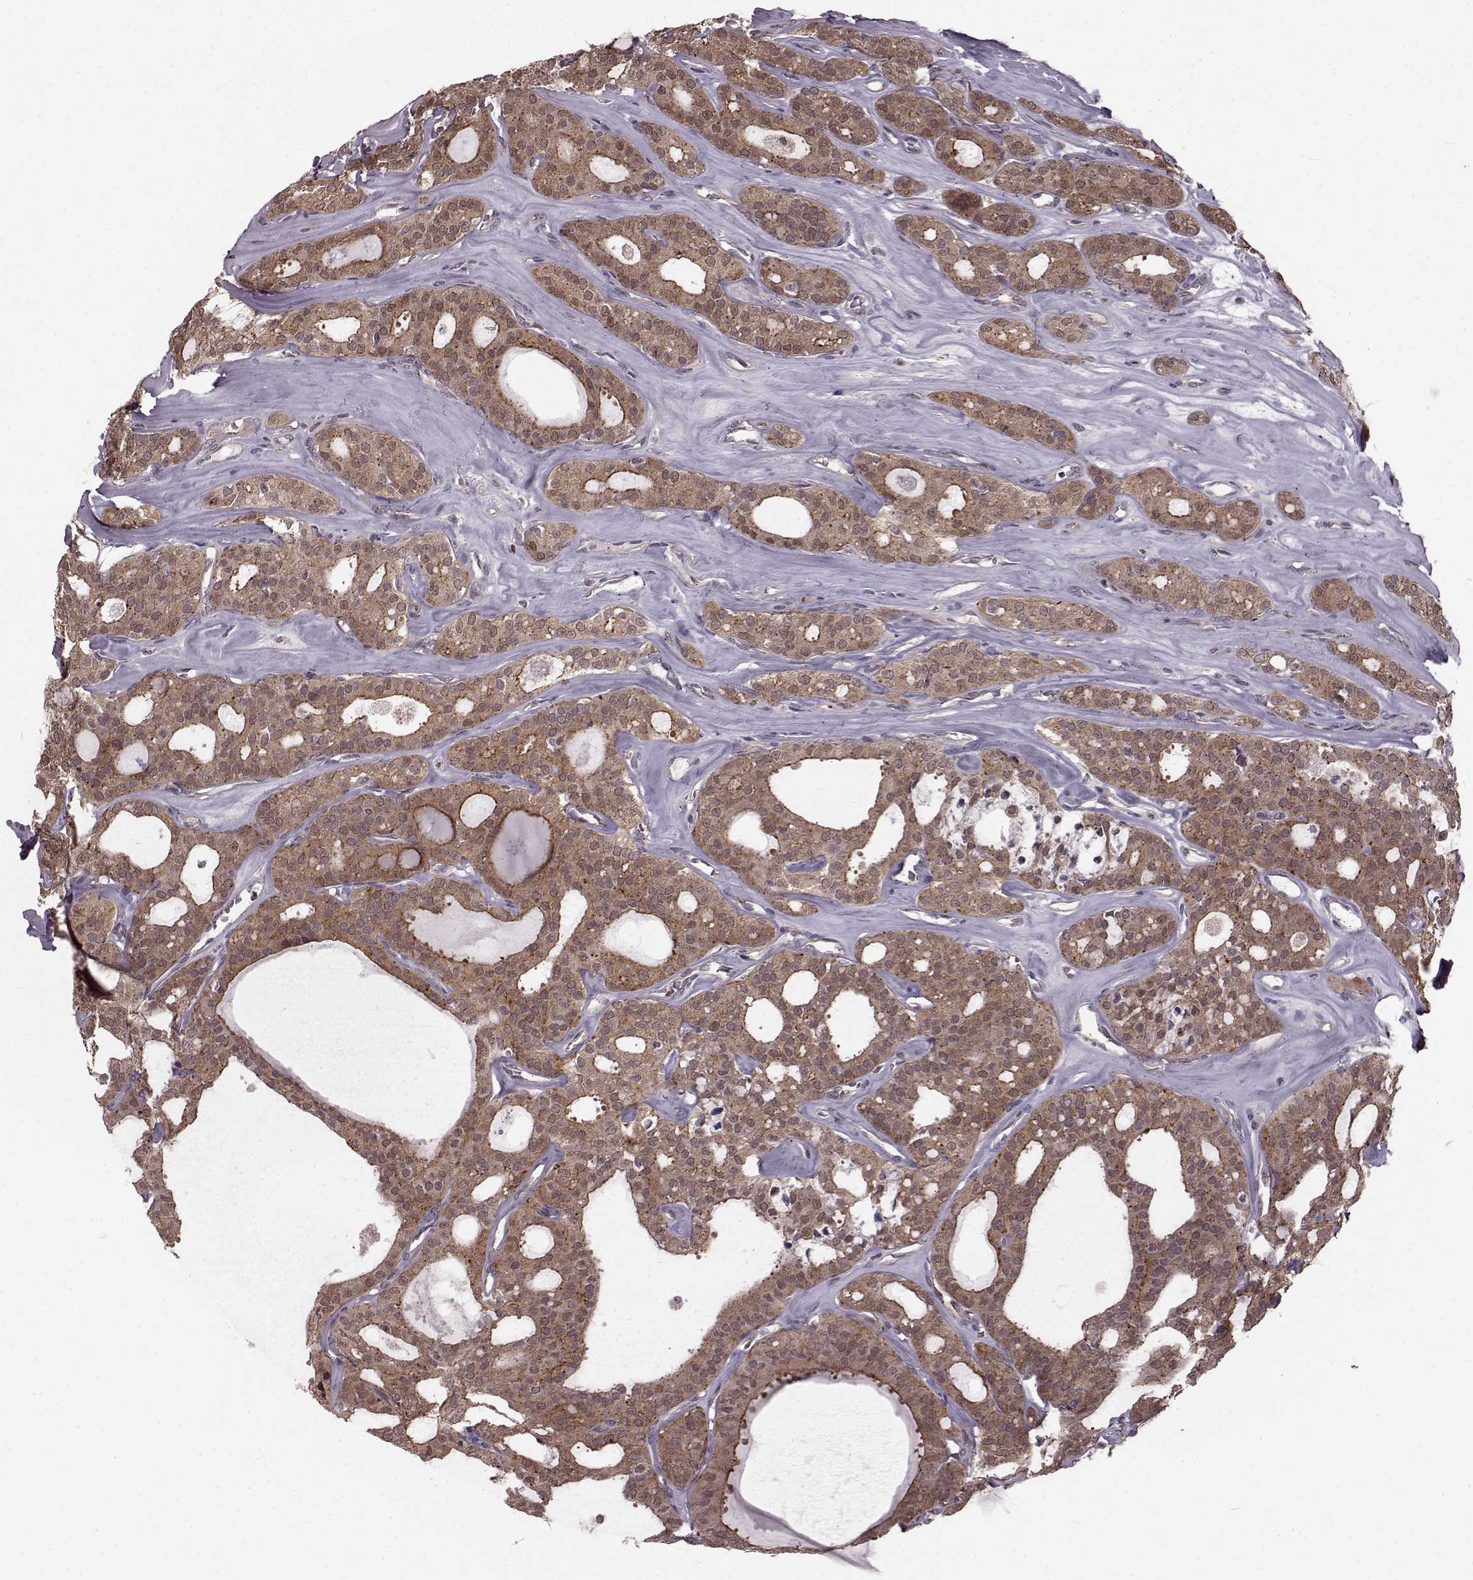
{"staining": {"intensity": "weak", "quantity": ">75%", "location": "cytoplasmic/membranous"}, "tissue": "thyroid cancer", "cell_type": "Tumor cells", "image_type": "cancer", "snomed": [{"axis": "morphology", "description": "Follicular adenoma carcinoma, NOS"}, {"axis": "topography", "description": "Thyroid gland"}], "caption": "A histopathology image showing weak cytoplasmic/membranous positivity in about >75% of tumor cells in thyroid cancer (follicular adenoma carcinoma), as visualized by brown immunohistochemical staining.", "gene": "GSS", "patient": {"sex": "male", "age": 75}}